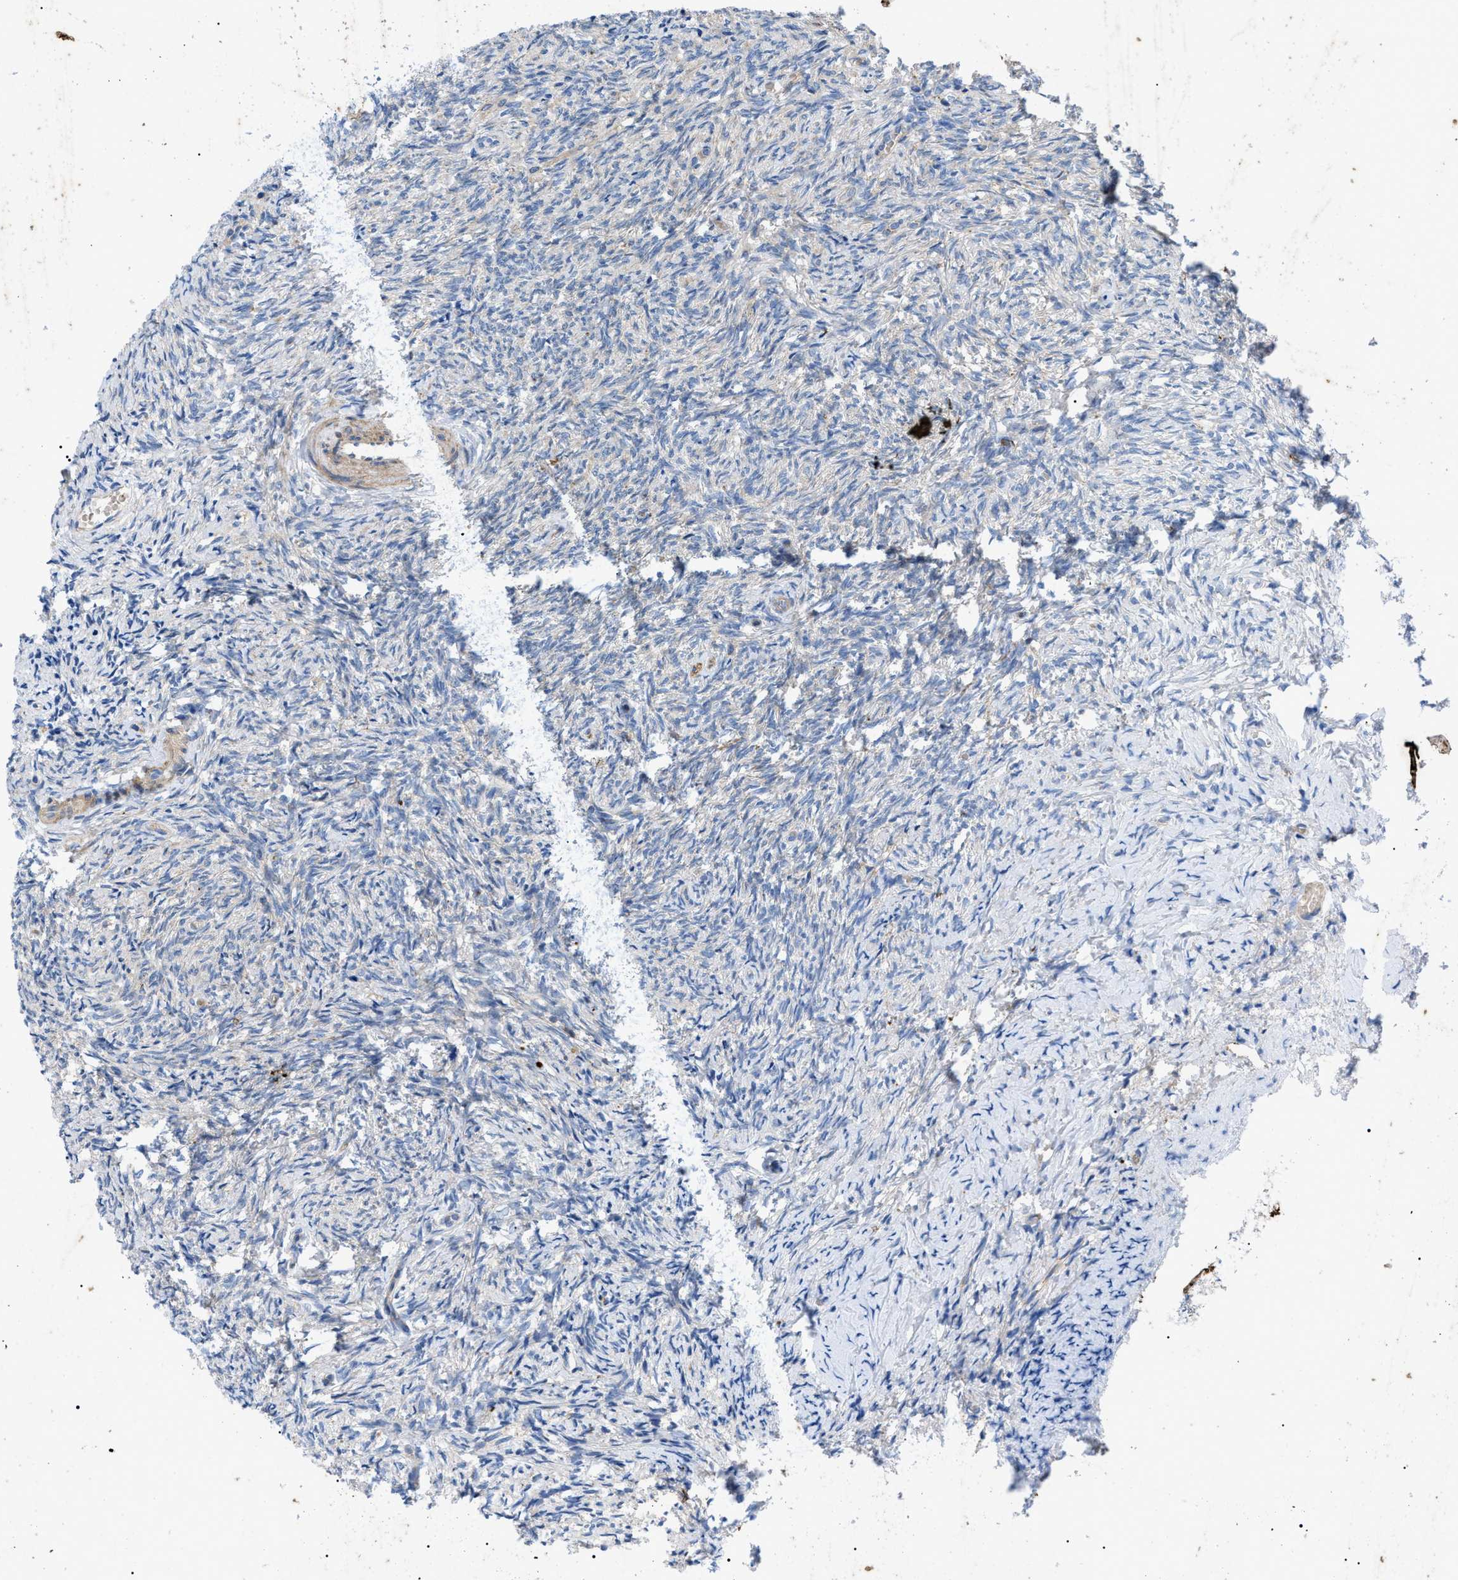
{"staining": {"intensity": "weak", "quantity": "<25%", "location": "cytoplasmic/membranous"}, "tissue": "ovary", "cell_type": "Ovarian stroma cells", "image_type": "normal", "snomed": [{"axis": "morphology", "description": "Normal tissue, NOS"}, {"axis": "topography", "description": "Ovary"}], "caption": "Immunohistochemical staining of normal human ovary demonstrates no significant staining in ovarian stroma cells.", "gene": "HSPB8", "patient": {"sex": "female", "age": 41}}